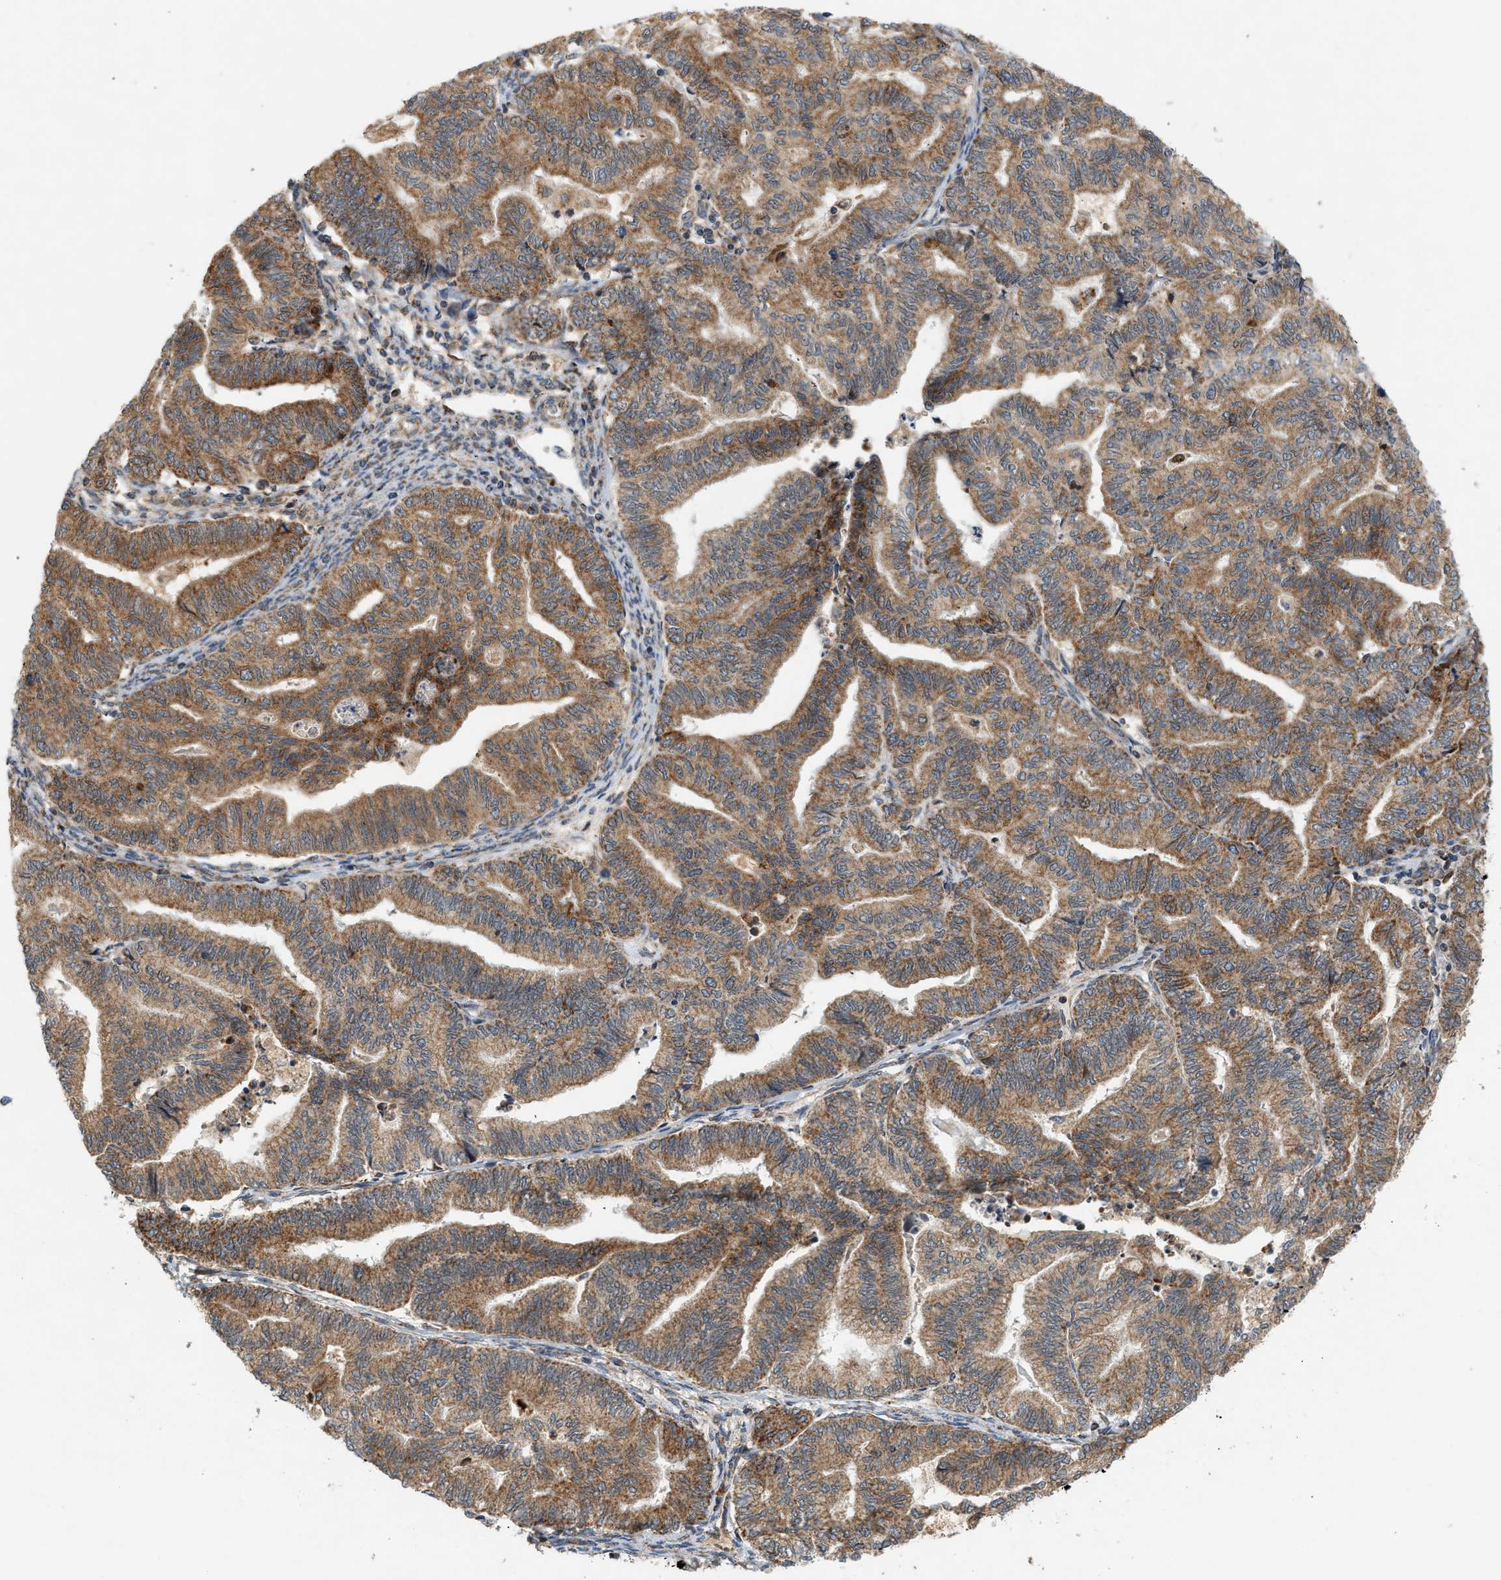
{"staining": {"intensity": "moderate", "quantity": ">75%", "location": "cytoplasmic/membranous"}, "tissue": "endometrial cancer", "cell_type": "Tumor cells", "image_type": "cancer", "snomed": [{"axis": "morphology", "description": "Adenocarcinoma, NOS"}, {"axis": "topography", "description": "Endometrium"}], "caption": "An image showing moderate cytoplasmic/membranous positivity in about >75% of tumor cells in endometrial cancer (adenocarcinoma), as visualized by brown immunohistochemical staining.", "gene": "MCU", "patient": {"sex": "female", "age": 79}}